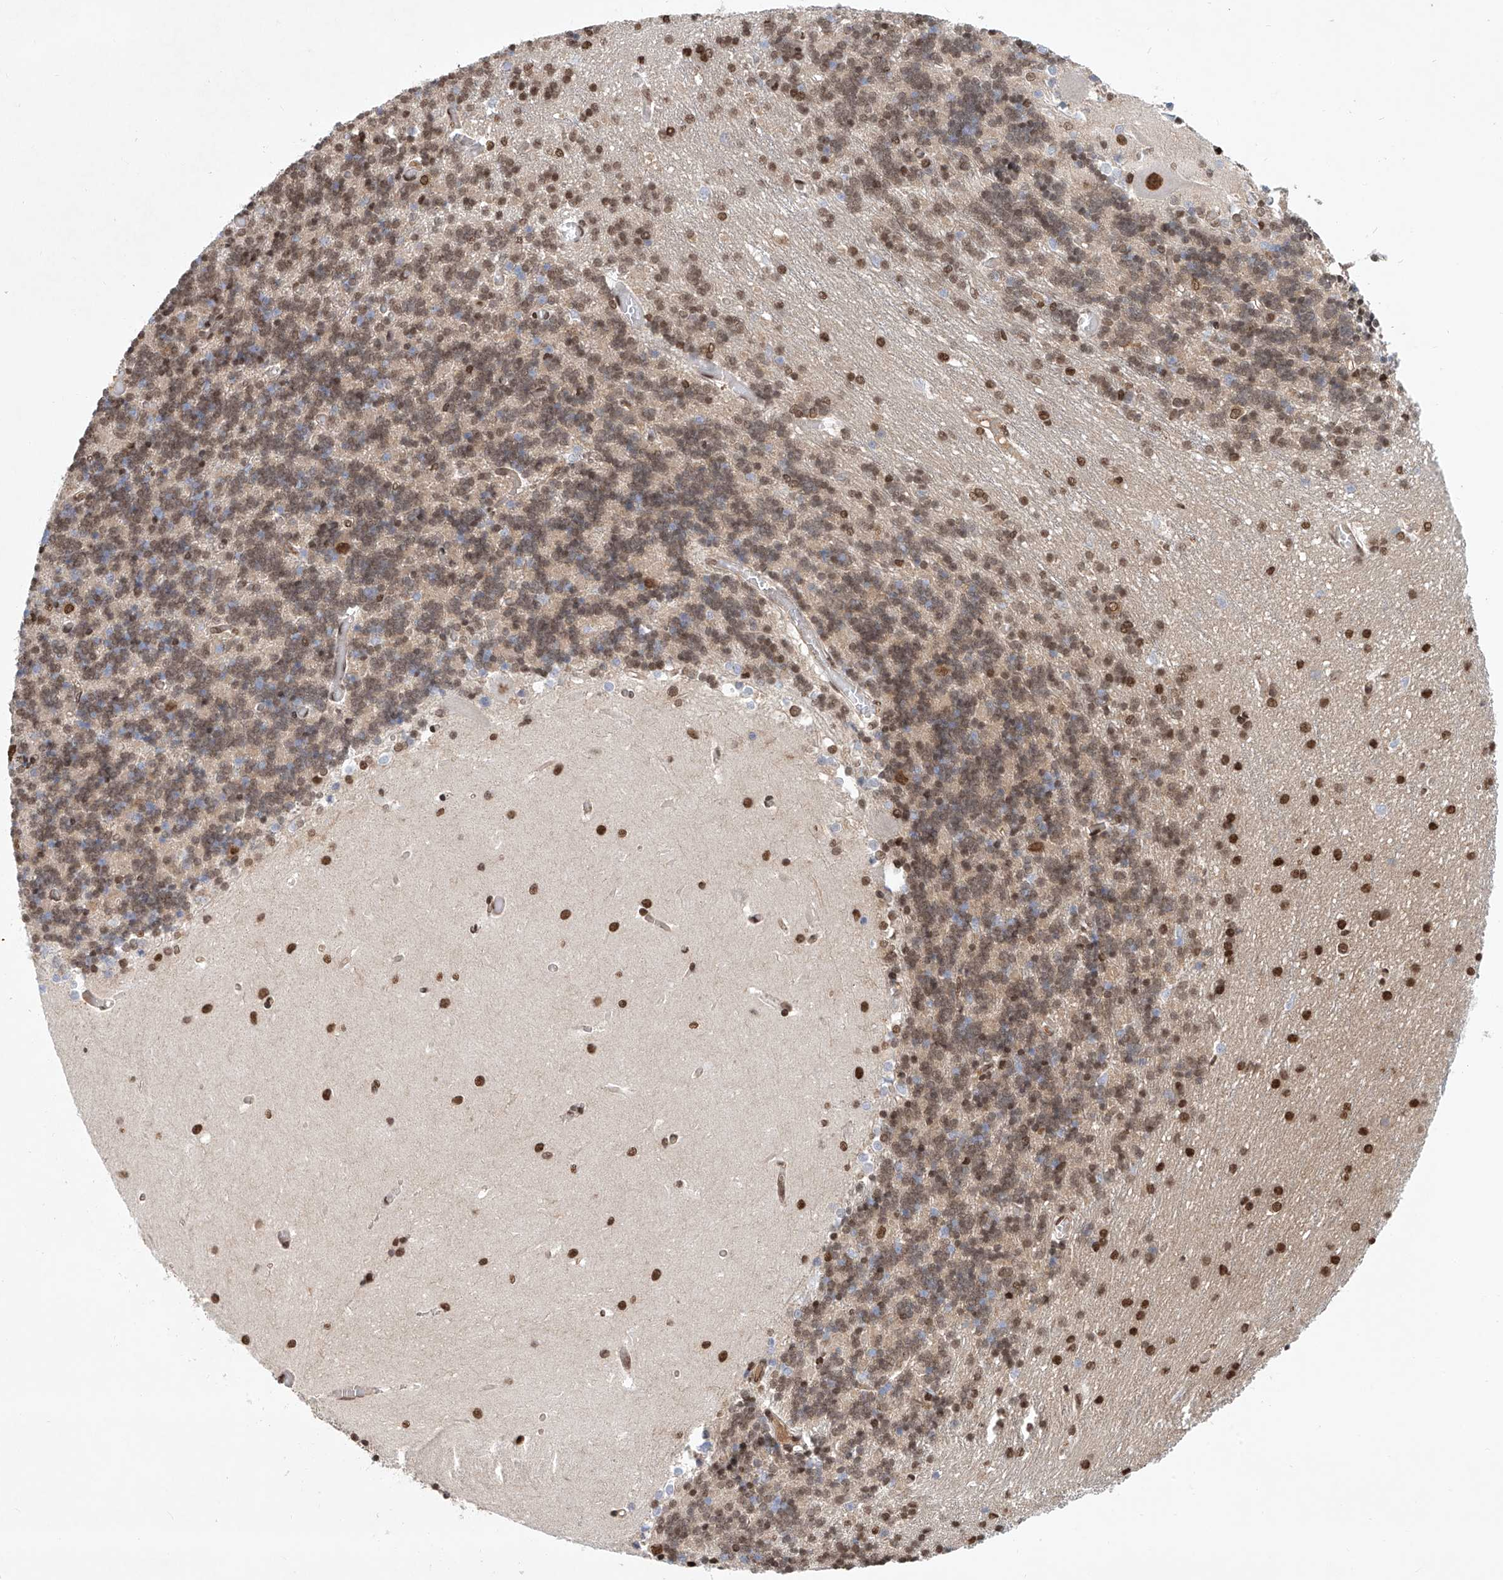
{"staining": {"intensity": "moderate", "quantity": "25%-75%", "location": "nuclear"}, "tissue": "cerebellum", "cell_type": "Cells in granular layer", "image_type": "normal", "snomed": [{"axis": "morphology", "description": "Normal tissue, NOS"}, {"axis": "topography", "description": "Cerebellum"}], "caption": "Immunohistochemical staining of unremarkable human cerebellum demonstrates moderate nuclear protein staining in about 25%-75% of cells in granular layer.", "gene": "ZNF470", "patient": {"sex": "male", "age": 37}}